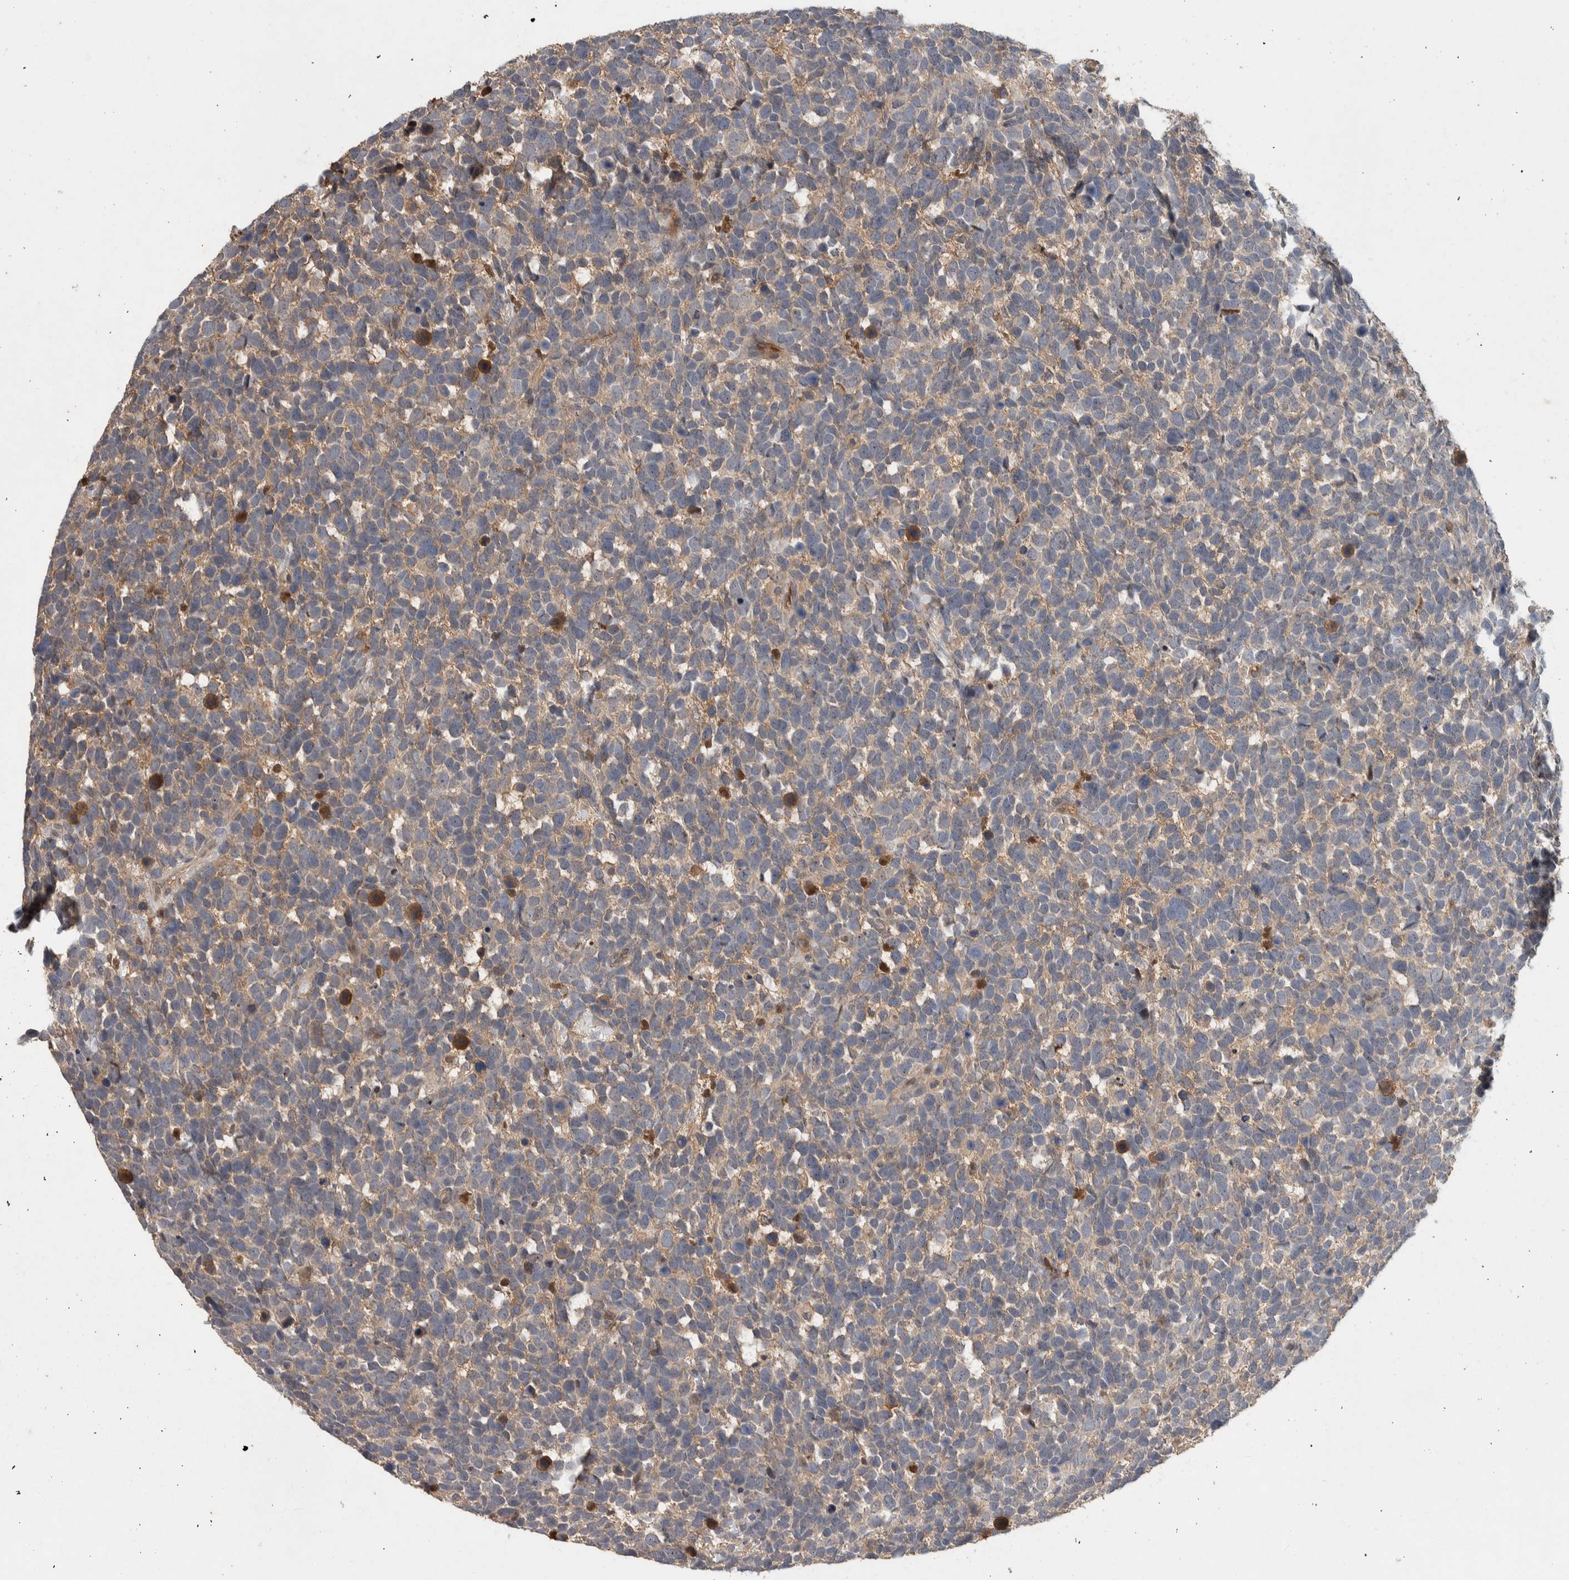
{"staining": {"intensity": "weak", "quantity": ">75%", "location": "cytoplasmic/membranous"}, "tissue": "urothelial cancer", "cell_type": "Tumor cells", "image_type": "cancer", "snomed": [{"axis": "morphology", "description": "Urothelial carcinoma, High grade"}, {"axis": "topography", "description": "Urinary bladder"}], "caption": "Protein staining by immunohistochemistry (IHC) exhibits weak cytoplasmic/membranous staining in approximately >75% of tumor cells in high-grade urothelial carcinoma. (Stains: DAB (3,3'-diaminobenzidine) in brown, nuclei in blue, Microscopy: brightfield microscopy at high magnification).", "gene": "CHRM3", "patient": {"sex": "female", "age": 82}}